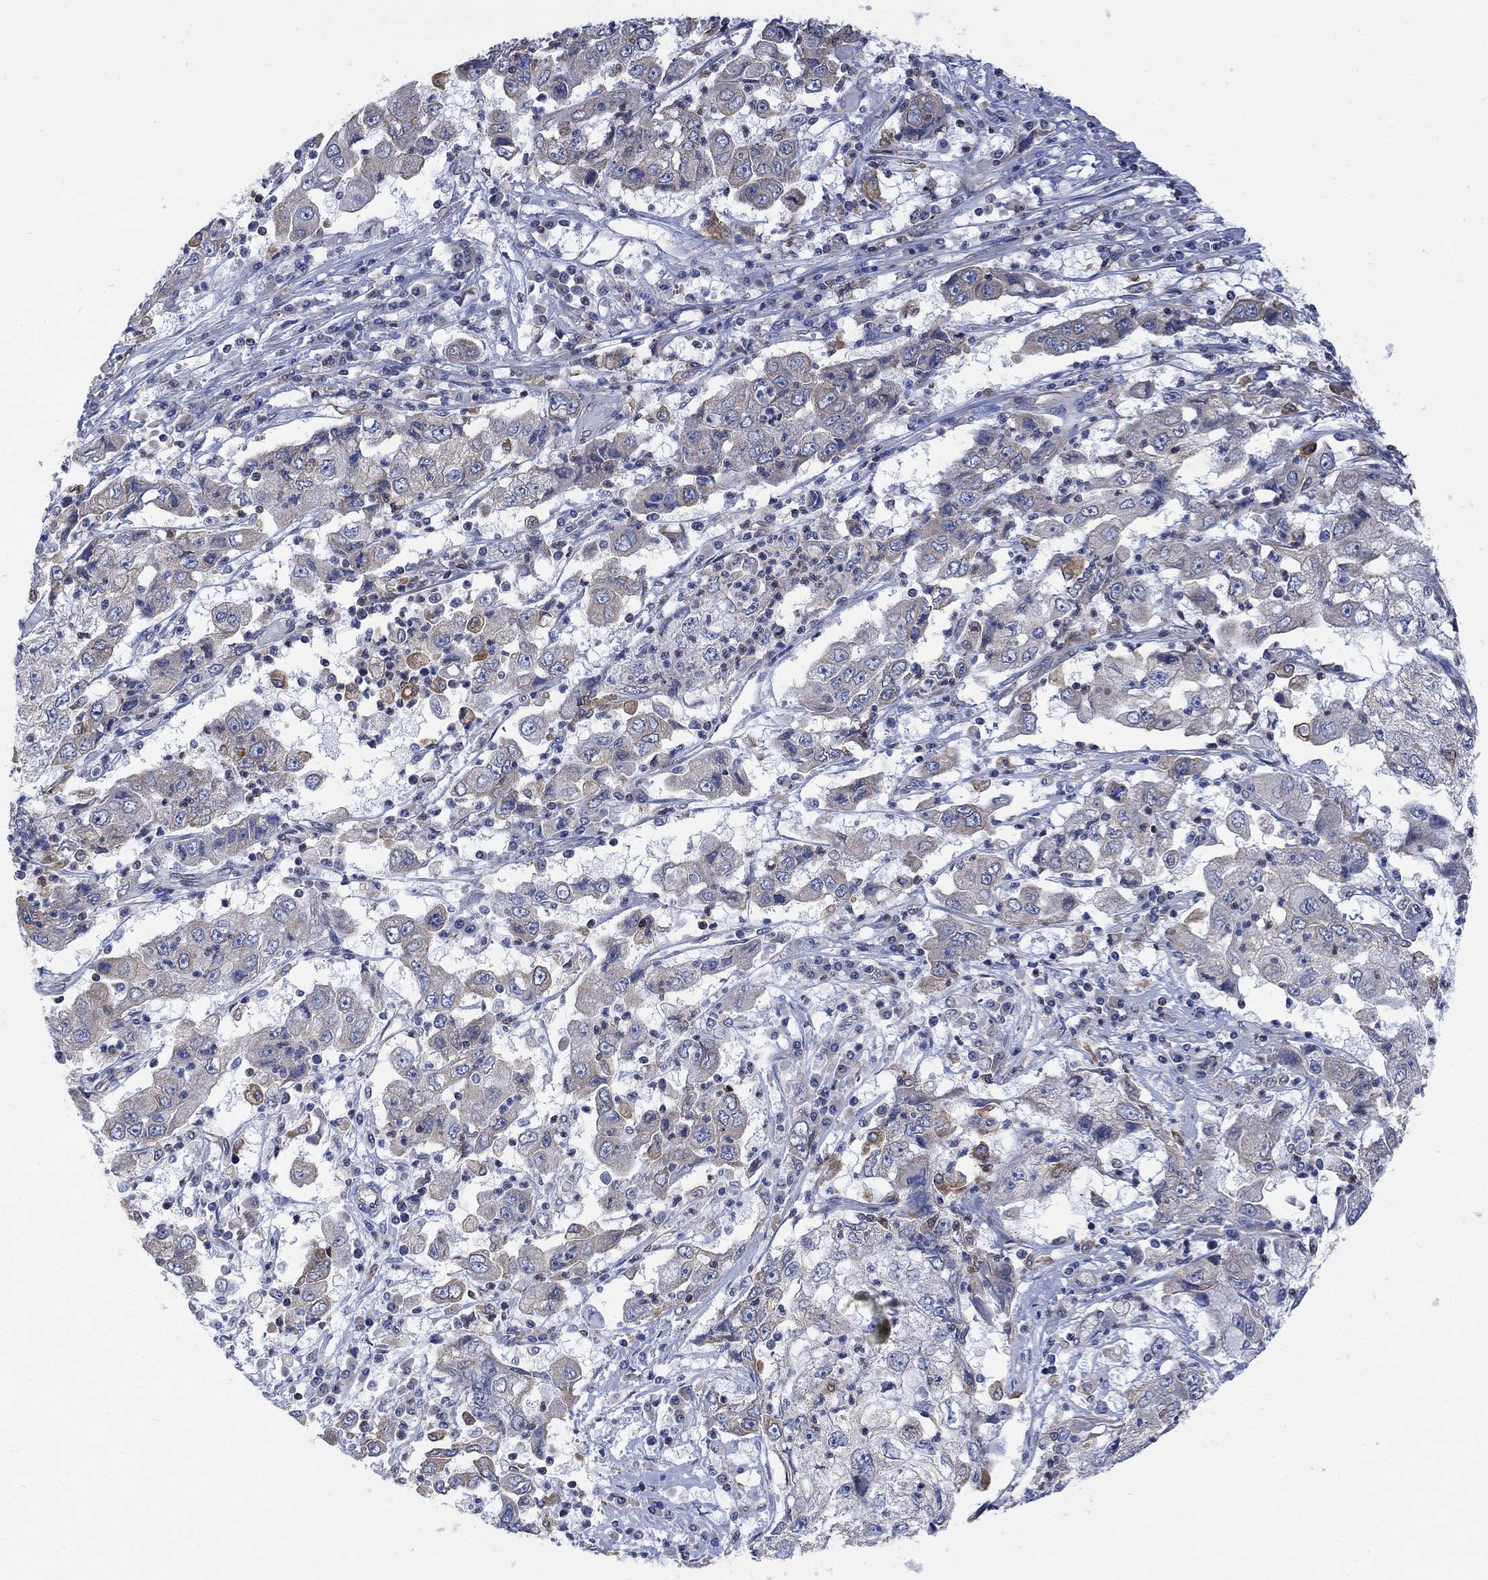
{"staining": {"intensity": "weak", "quantity": "<25%", "location": "cytoplasmic/membranous"}, "tissue": "cervical cancer", "cell_type": "Tumor cells", "image_type": "cancer", "snomed": [{"axis": "morphology", "description": "Squamous cell carcinoma, NOS"}, {"axis": "topography", "description": "Cervix"}], "caption": "A histopathology image of human squamous cell carcinoma (cervical) is negative for staining in tumor cells.", "gene": "GBP5", "patient": {"sex": "female", "age": 36}}